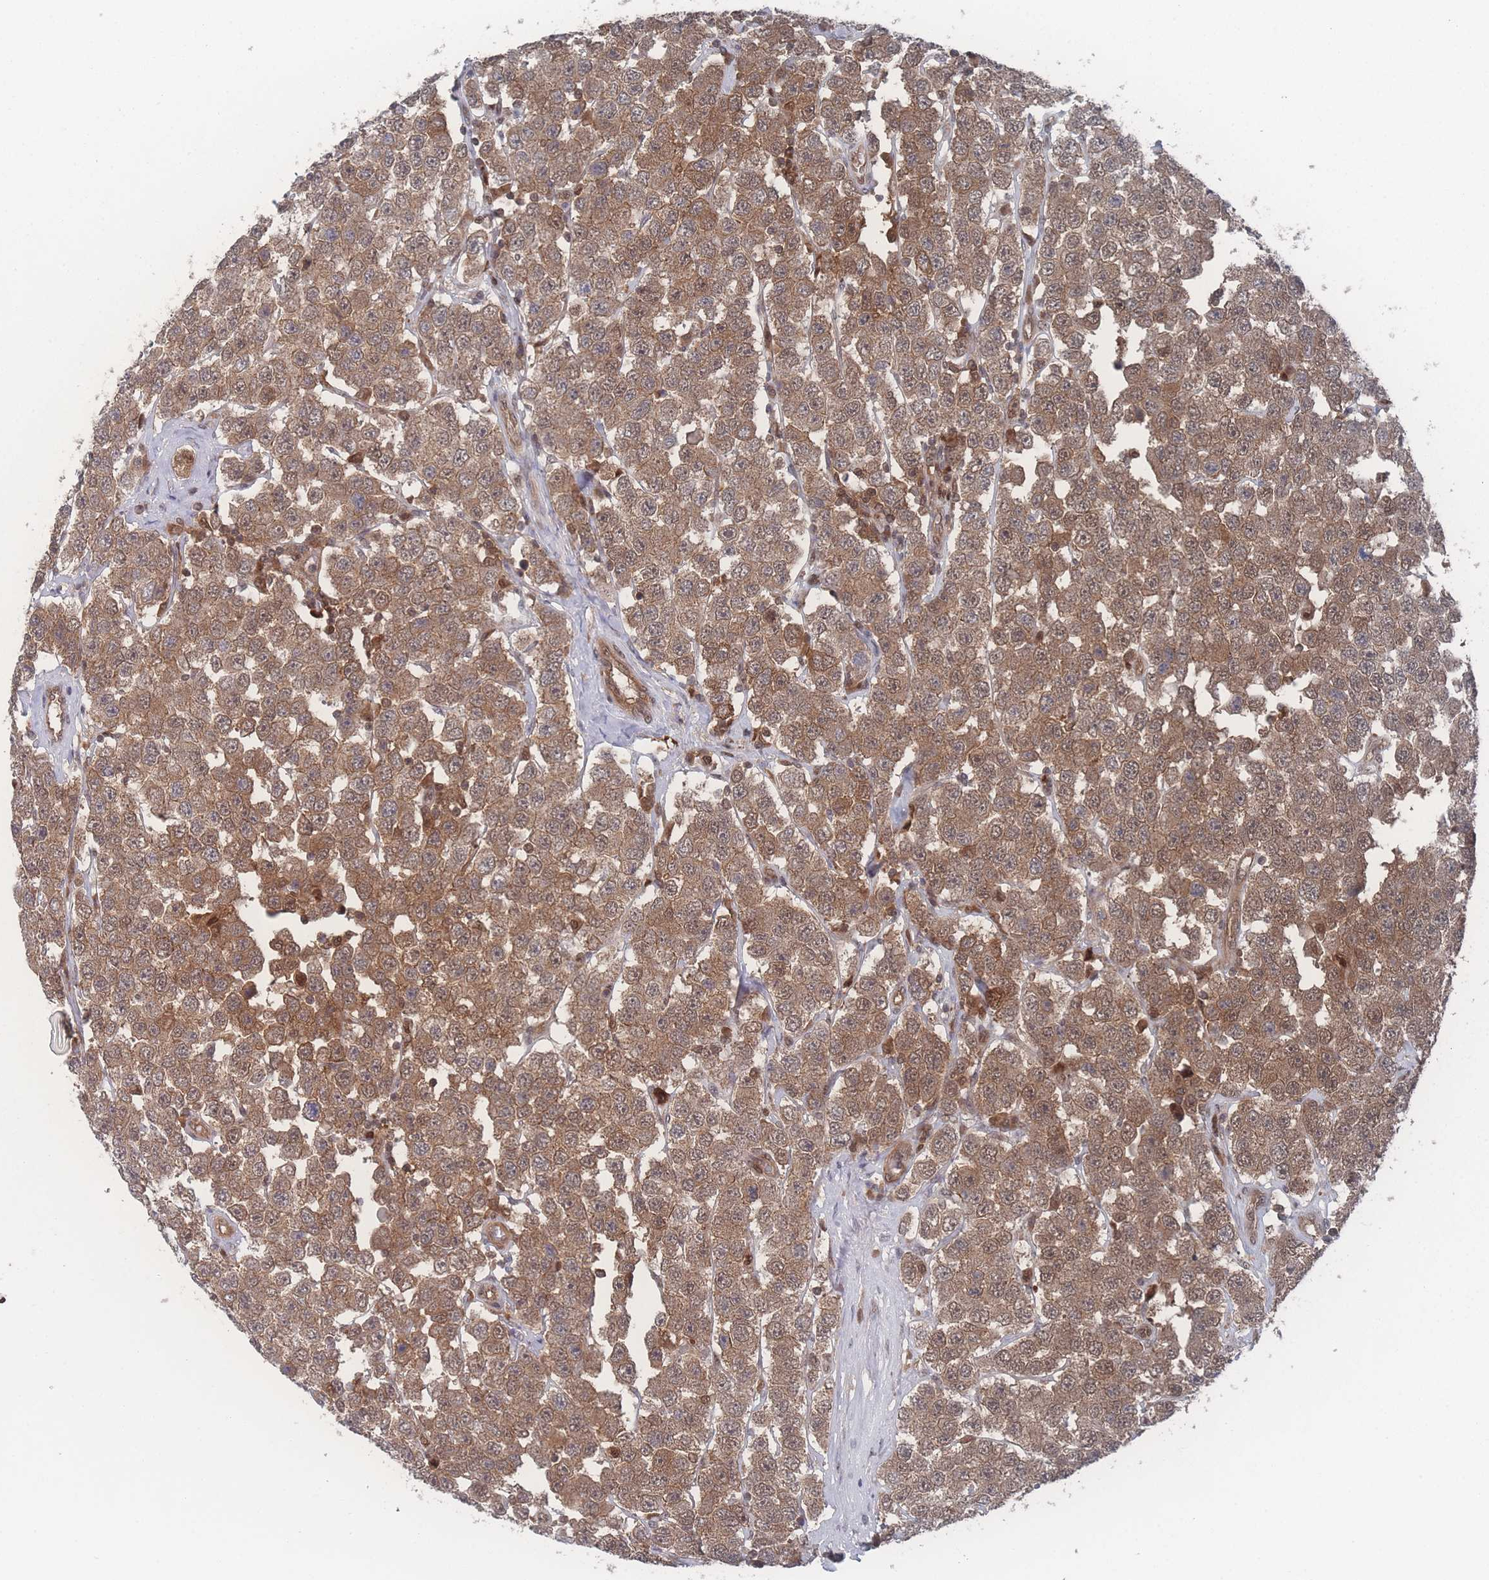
{"staining": {"intensity": "moderate", "quantity": ">75%", "location": "cytoplasmic/membranous"}, "tissue": "testis cancer", "cell_type": "Tumor cells", "image_type": "cancer", "snomed": [{"axis": "morphology", "description": "Seminoma, NOS"}, {"axis": "topography", "description": "Testis"}], "caption": "DAB (3,3'-diaminobenzidine) immunohistochemical staining of testis cancer (seminoma) exhibits moderate cytoplasmic/membranous protein expression in about >75% of tumor cells. (brown staining indicates protein expression, while blue staining denotes nuclei).", "gene": "PSMA1", "patient": {"sex": "male", "age": 28}}